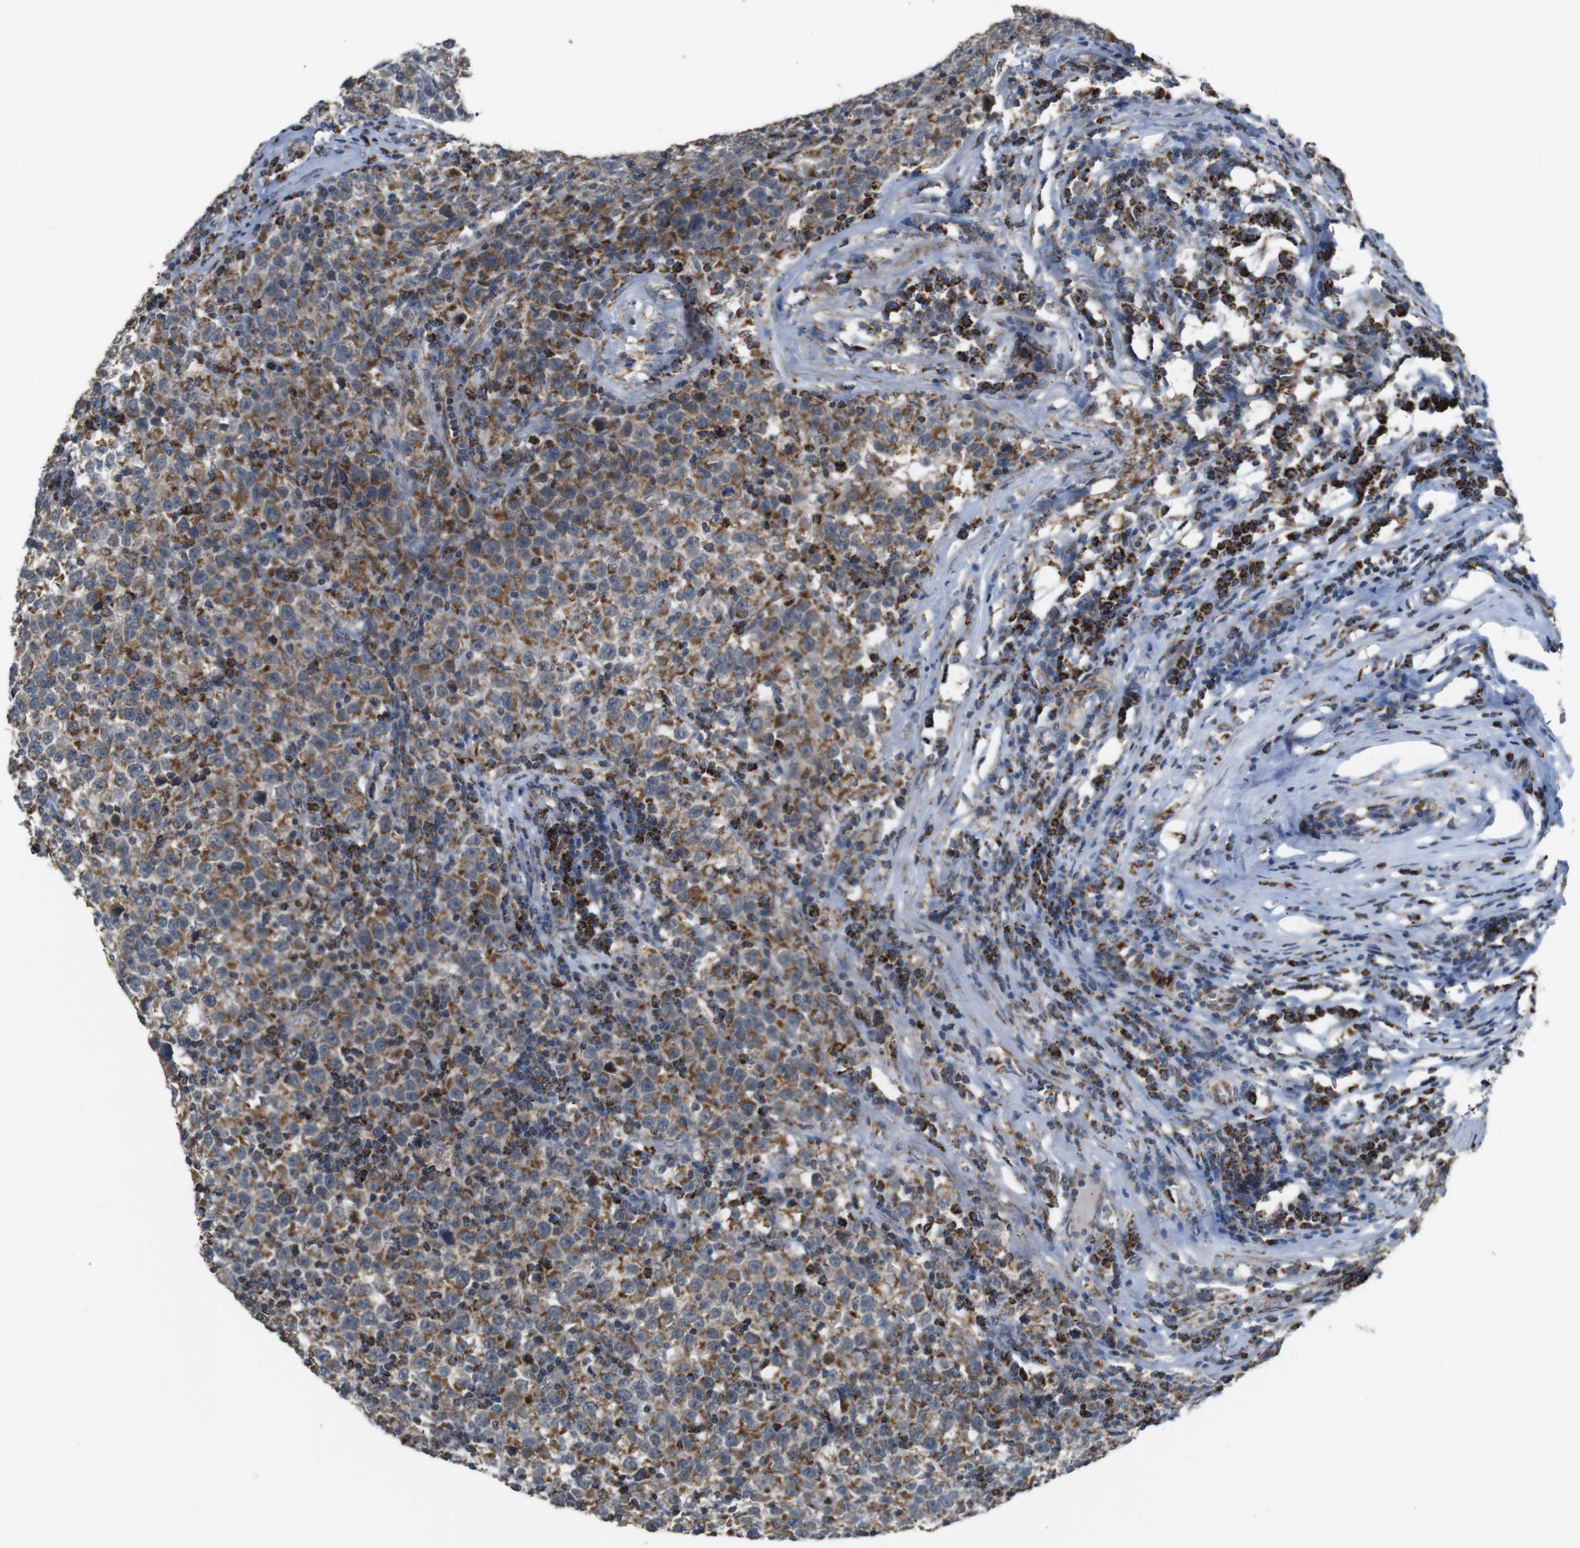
{"staining": {"intensity": "moderate", "quantity": ">75%", "location": "cytoplasmic/membranous"}, "tissue": "testis cancer", "cell_type": "Tumor cells", "image_type": "cancer", "snomed": [{"axis": "morphology", "description": "Seminoma, NOS"}, {"axis": "topography", "description": "Testis"}], "caption": "Immunohistochemistry of testis cancer (seminoma) displays medium levels of moderate cytoplasmic/membranous positivity in approximately >75% of tumor cells.", "gene": "CALHM2", "patient": {"sex": "male", "age": 43}}